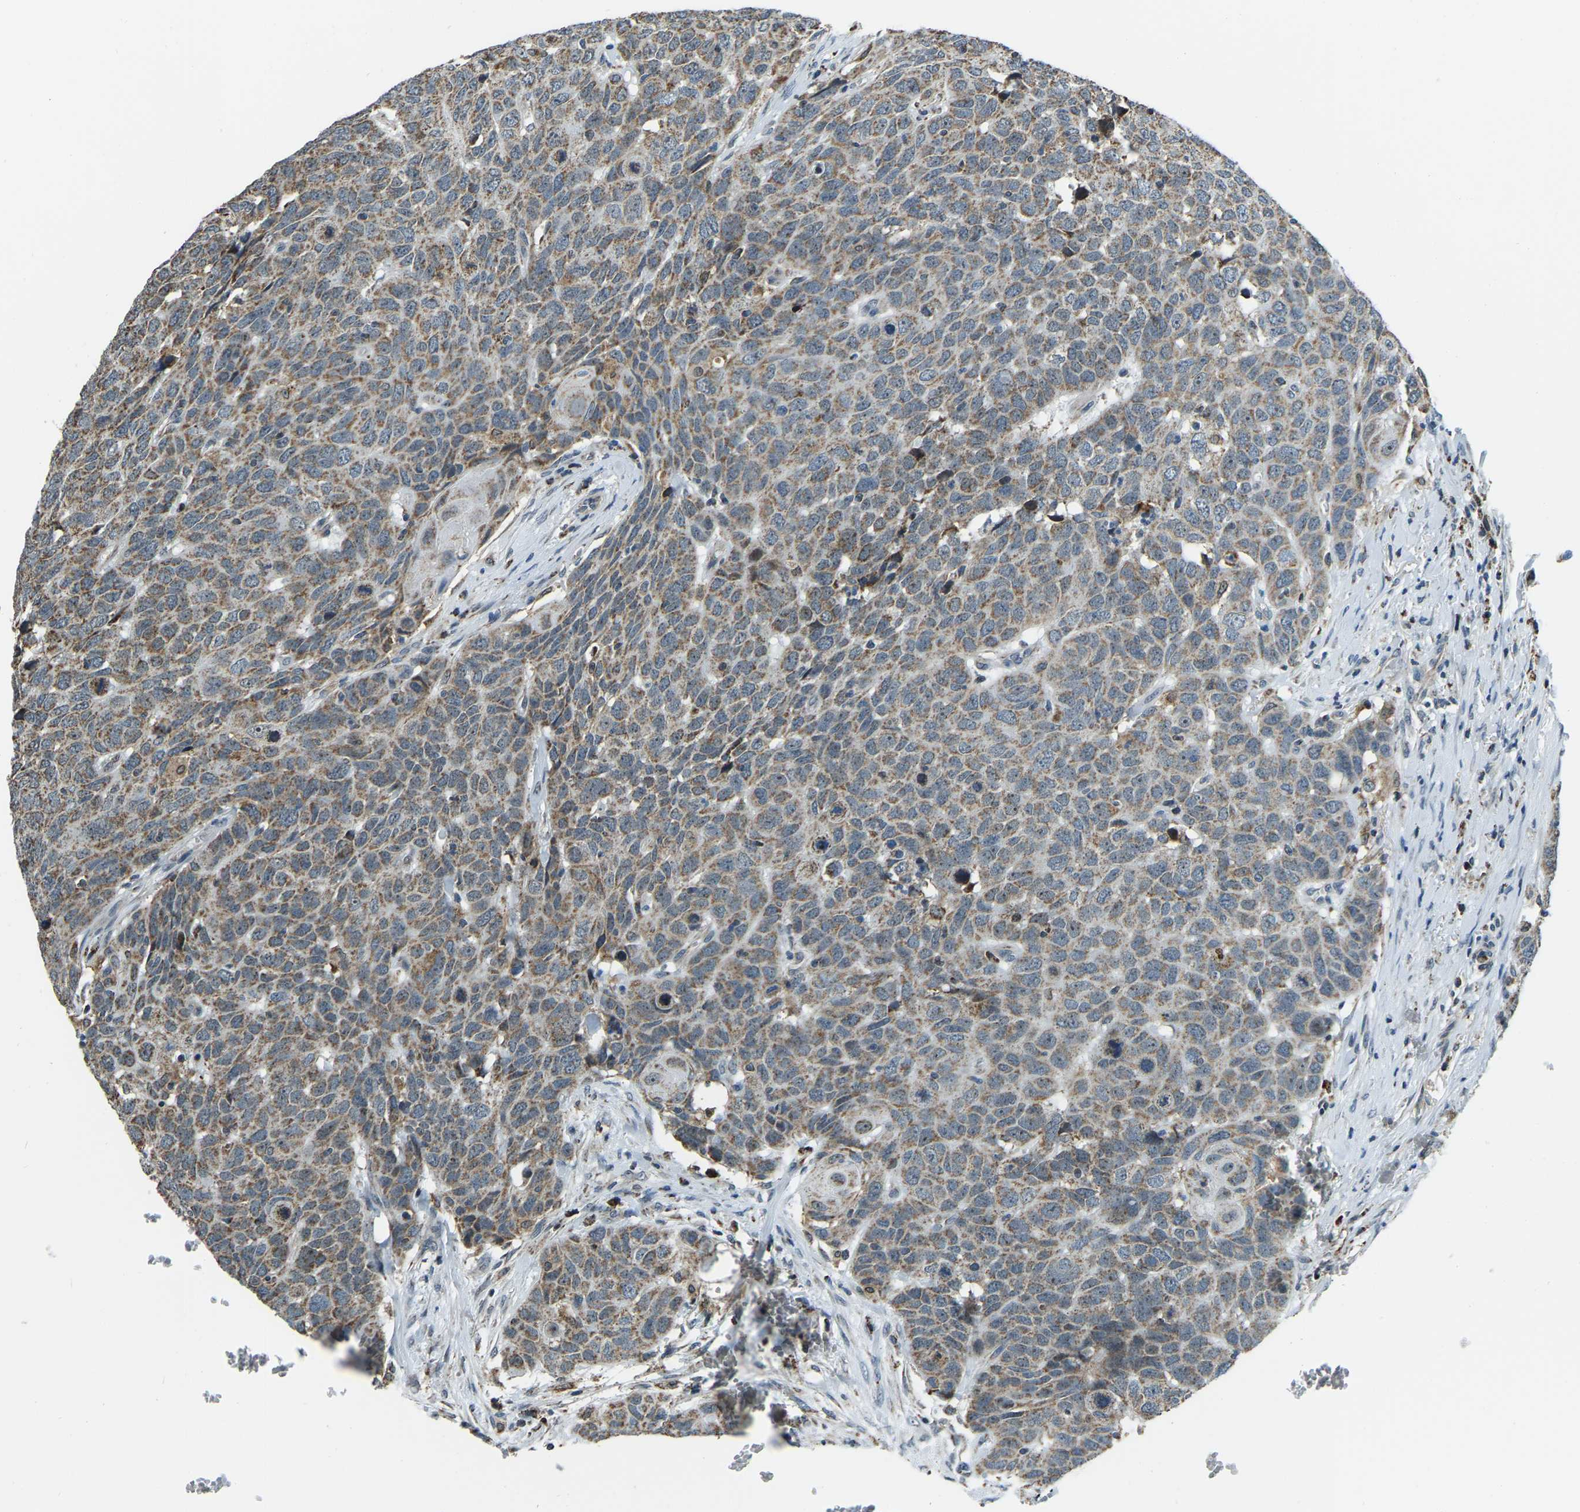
{"staining": {"intensity": "moderate", "quantity": ">75%", "location": "cytoplasmic/membranous"}, "tissue": "head and neck cancer", "cell_type": "Tumor cells", "image_type": "cancer", "snomed": [{"axis": "morphology", "description": "Squamous cell carcinoma, NOS"}, {"axis": "topography", "description": "Head-Neck"}], "caption": "Immunohistochemistry of human head and neck squamous cell carcinoma reveals medium levels of moderate cytoplasmic/membranous staining in approximately >75% of tumor cells.", "gene": "RBM33", "patient": {"sex": "male", "age": 66}}